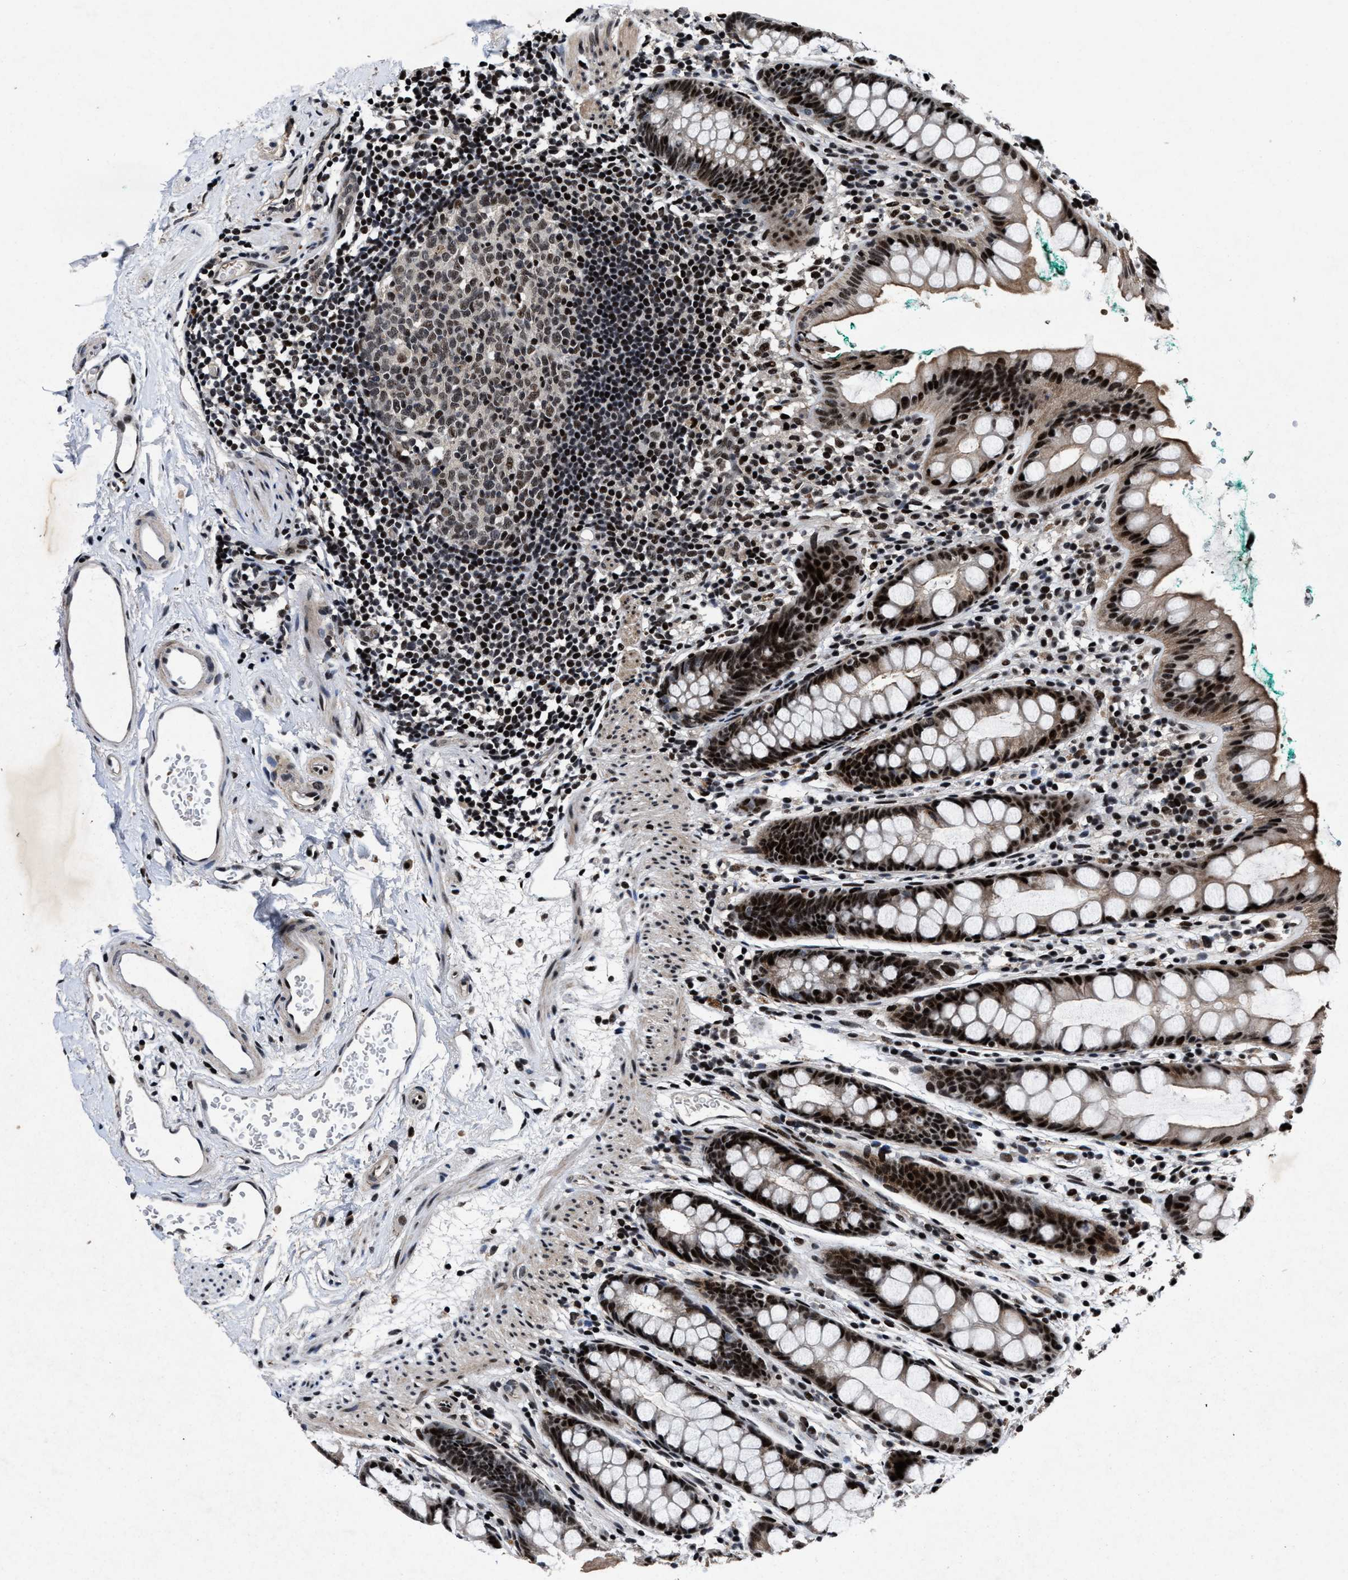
{"staining": {"intensity": "strong", "quantity": ">75%", "location": "nuclear"}, "tissue": "rectum", "cell_type": "Glandular cells", "image_type": "normal", "snomed": [{"axis": "morphology", "description": "Normal tissue, NOS"}, {"axis": "topography", "description": "Rectum"}], "caption": "Glandular cells reveal strong nuclear expression in approximately >75% of cells in unremarkable rectum. (DAB (3,3'-diaminobenzidine) IHC with brightfield microscopy, high magnification).", "gene": "ZNF233", "patient": {"sex": "female", "age": 65}}